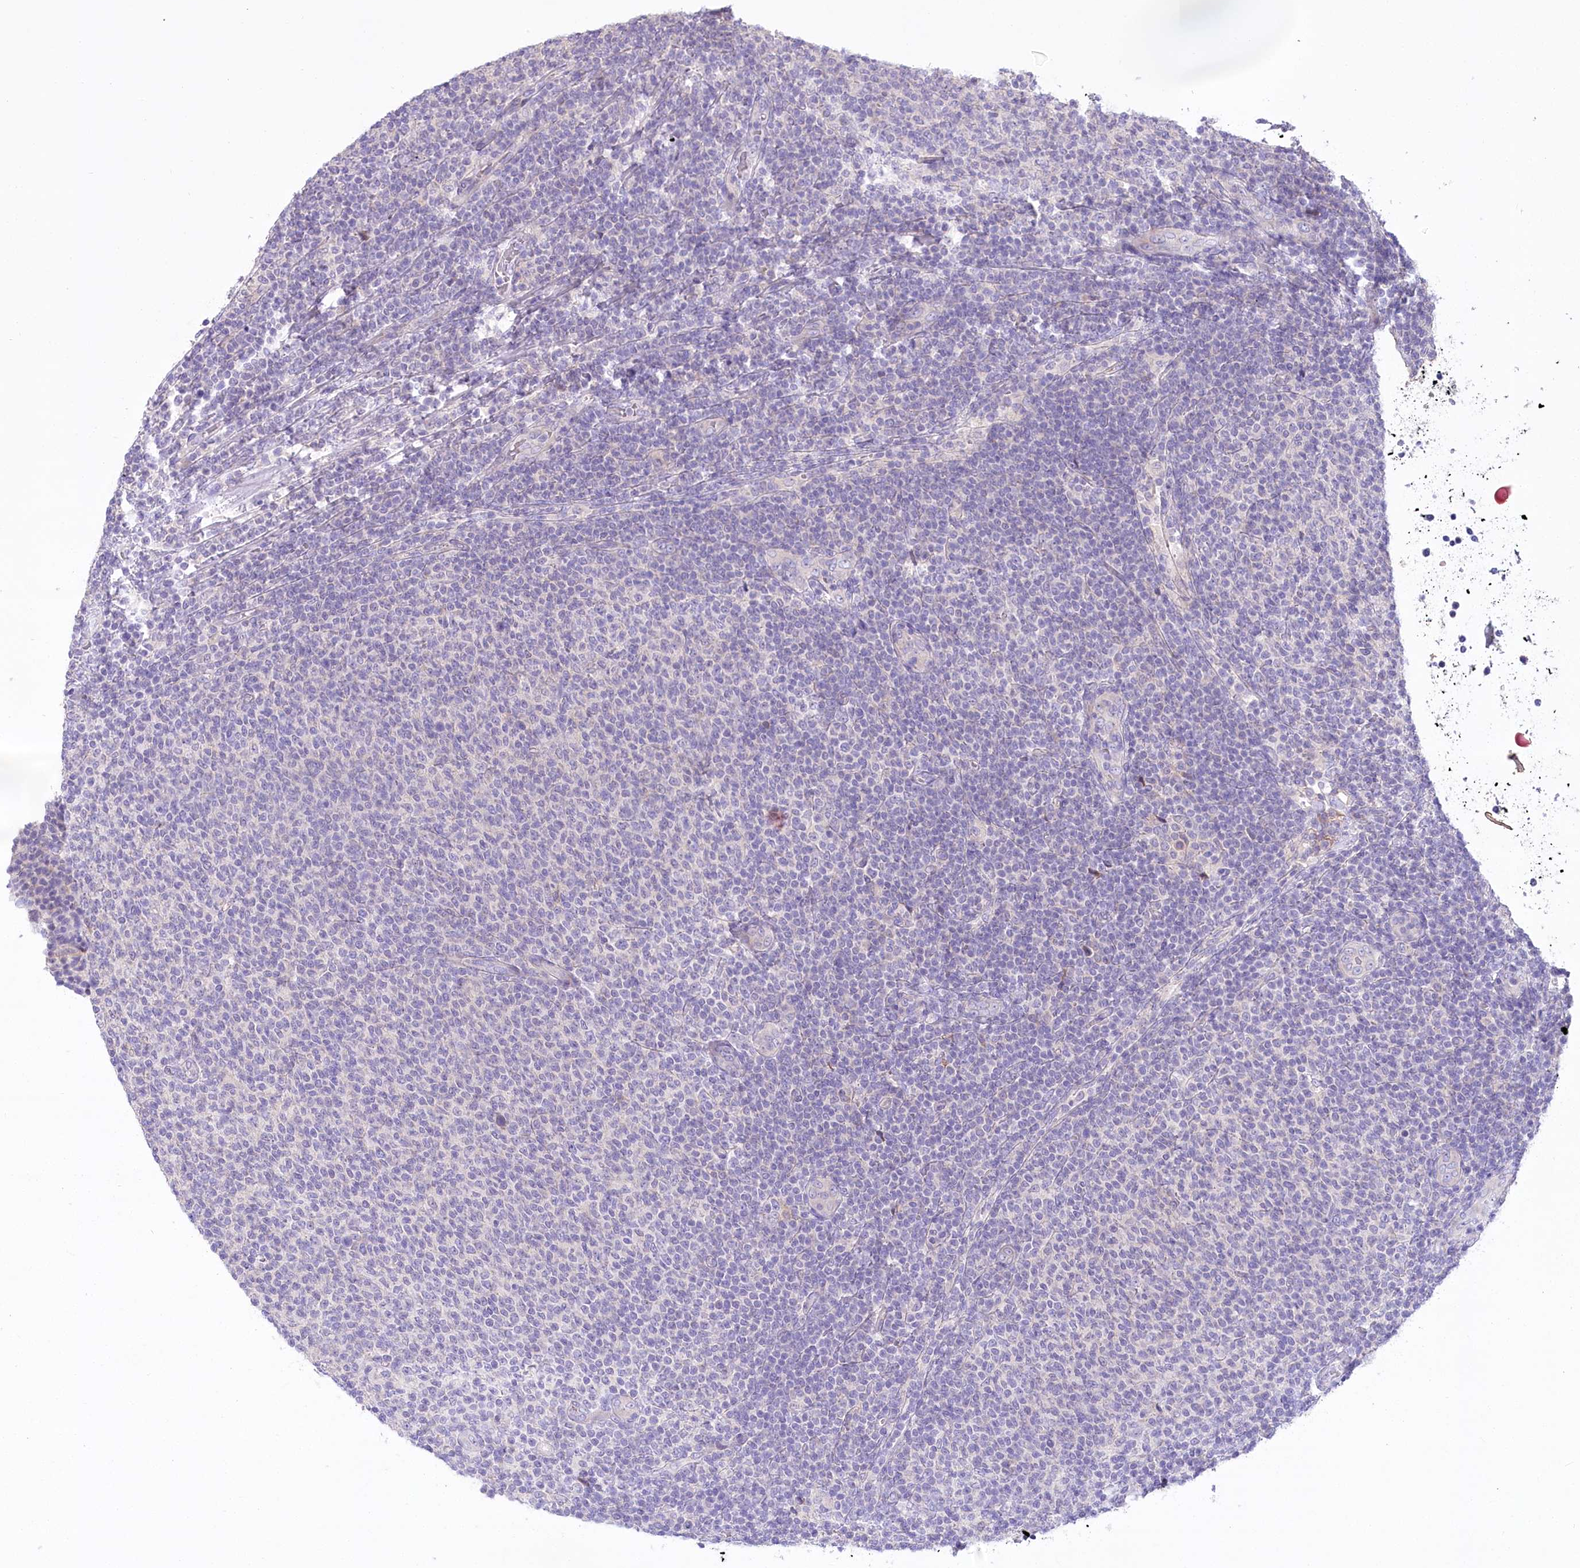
{"staining": {"intensity": "negative", "quantity": "none", "location": "none"}, "tissue": "lymphoma", "cell_type": "Tumor cells", "image_type": "cancer", "snomed": [{"axis": "morphology", "description": "Malignant lymphoma, non-Hodgkin's type, Low grade"}, {"axis": "topography", "description": "Lymph node"}], "caption": "This image is of lymphoma stained with IHC to label a protein in brown with the nuclei are counter-stained blue. There is no positivity in tumor cells.", "gene": "PBLD", "patient": {"sex": "male", "age": 66}}